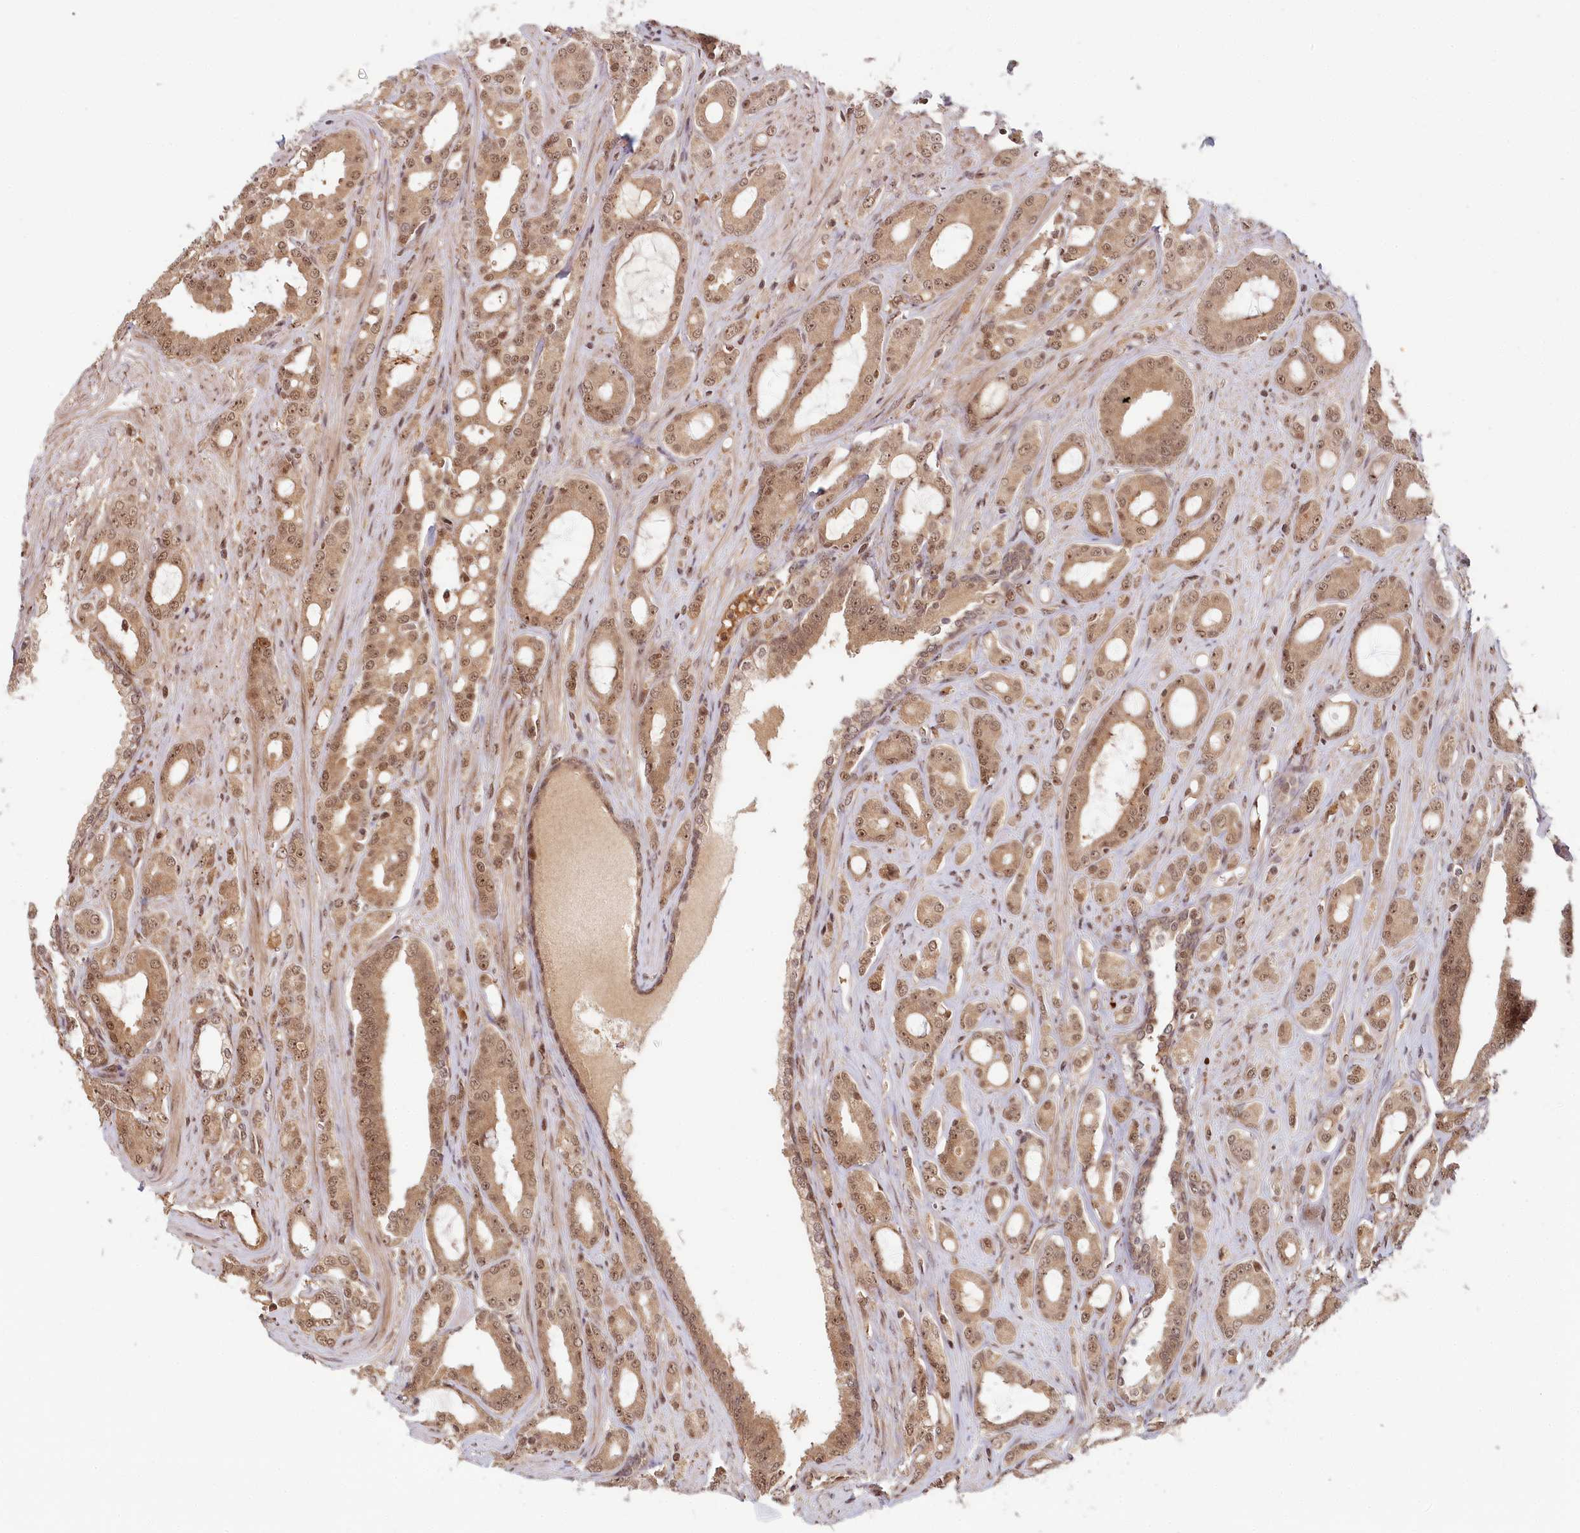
{"staining": {"intensity": "moderate", "quantity": ">75%", "location": "cytoplasmic/membranous,nuclear"}, "tissue": "prostate cancer", "cell_type": "Tumor cells", "image_type": "cancer", "snomed": [{"axis": "morphology", "description": "Adenocarcinoma, High grade"}, {"axis": "topography", "description": "Prostate"}], "caption": "The photomicrograph demonstrates staining of prostate cancer (adenocarcinoma (high-grade)), revealing moderate cytoplasmic/membranous and nuclear protein positivity (brown color) within tumor cells.", "gene": "WAPL", "patient": {"sex": "male", "age": 72}}